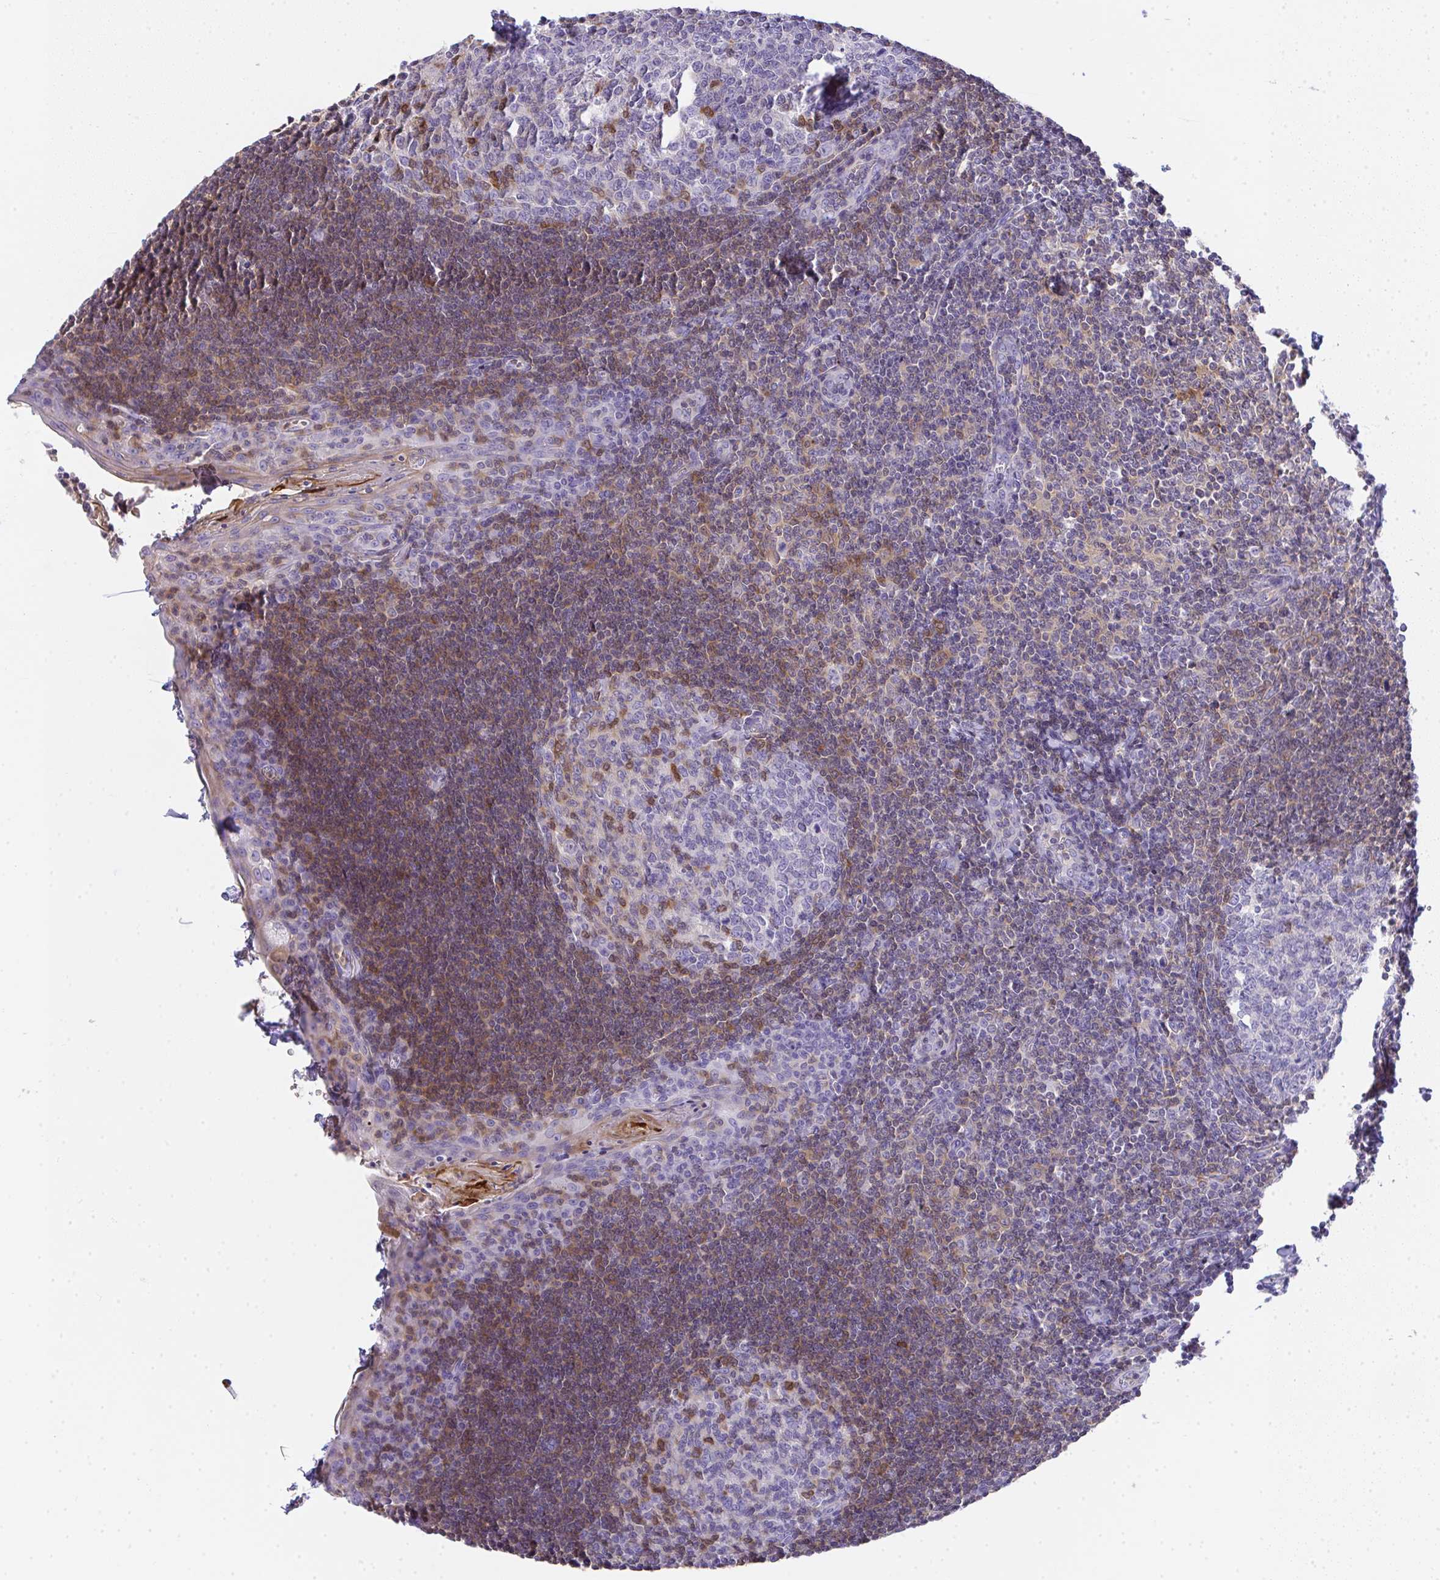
{"staining": {"intensity": "moderate", "quantity": "<25%", "location": "cytoplasmic/membranous"}, "tissue": "tonsil", "cell_type": "Germinal center cells", "image_type": "normal", "snomed": [{"axis": "morphology", "description": "Normal tissue, NOS"}, {"axis": "topography", "description": "Tonsil"}], "caption": "Immunohistochemical staining of unremarkable human tonsil reveals <25% levels of moderate cytoplasmic/membranous protein staining in approximately <25% of germinal center cells. Using DAB (3,3'-diaminobenzidine) (brown) and hematoxylin (blue) stains, captured at high magnification using brightfield microscopy.", "gene": "TNFAIP8", "patient": {"sex": "male", "age": 27}}